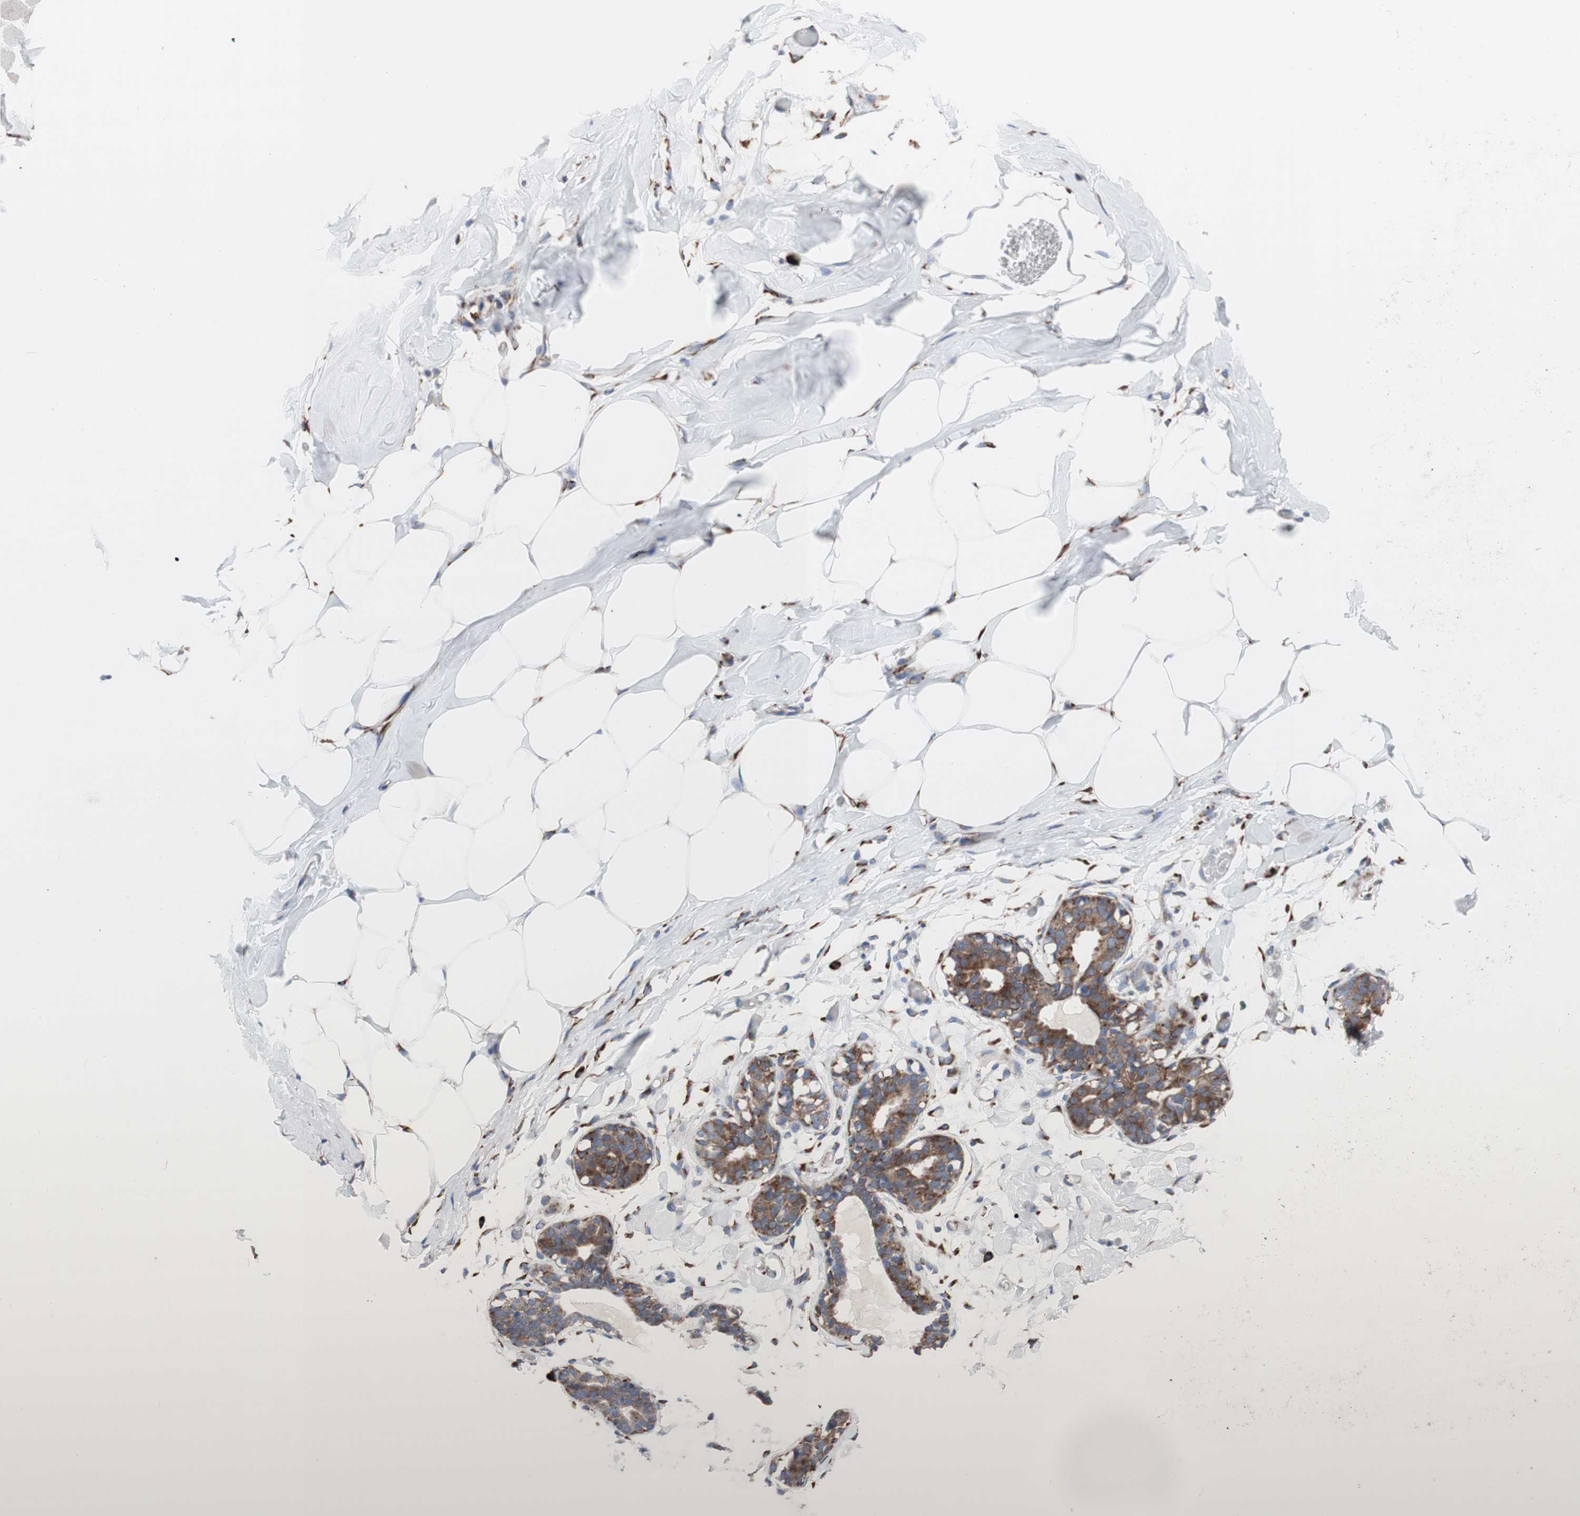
{"staining": {"intensity": "negative", "quantity": "none", "location": "none"}, "tissue": "adipose tissue", "cell_type": "Adipocytes", "image_type": "normal", "snomed": [{"axis": "morphology", "description": "Normal tissue, NOS"}, {"axis": "topography", "description": "Breast"}, {"axis": "topography", "description": "Adipose tissue"}], "caption": "Human adipose tissue stained for a protein using immunohistochemistry reveals no expression in adipocytes.", "gene": "AGPAT5", "patient": {"sex": "female", "age": 25}}